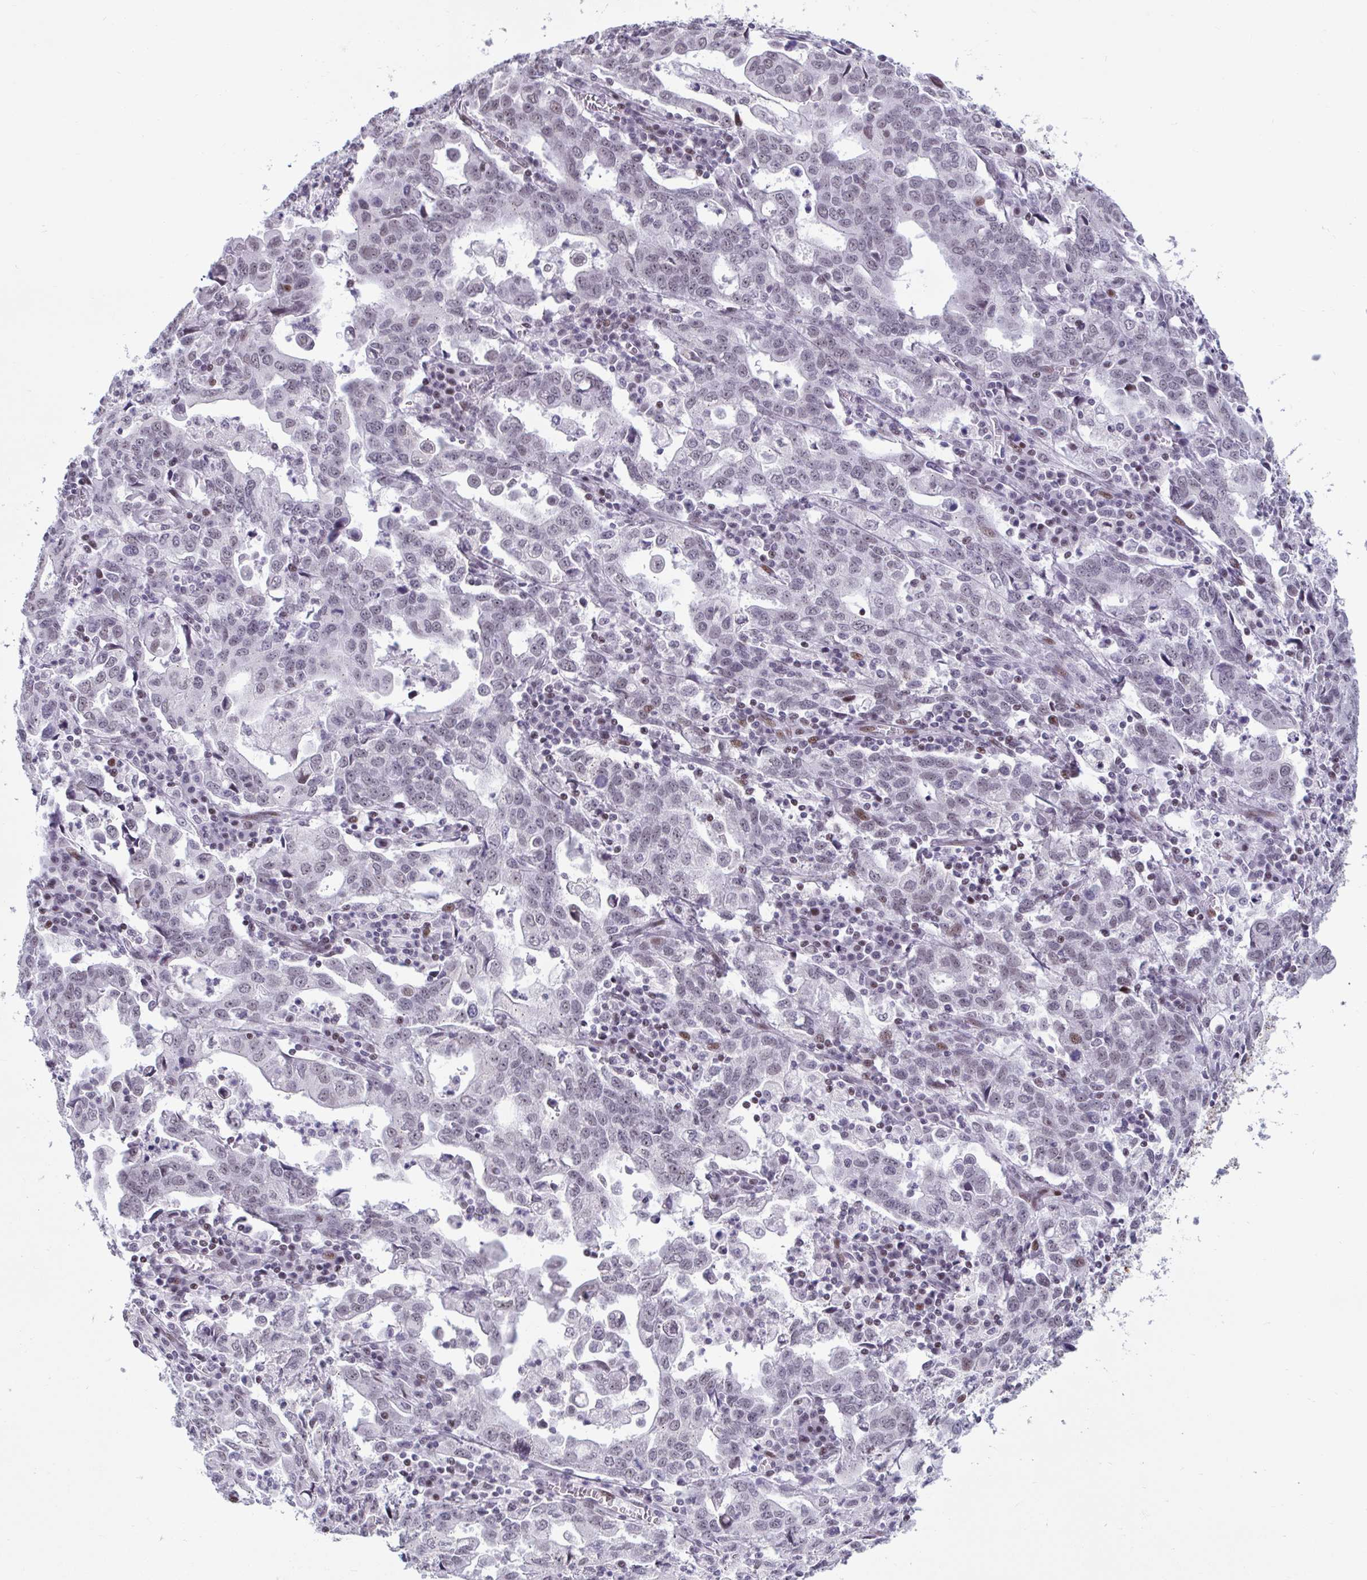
{"staining": {"intensity": "moderate", "quantity": "<25%", "location": "nuclear"}, "tissue": "stomach cancer", "cell_type": "Tumor cells", "image_type": "cancer", "snomed": [{"axis": "morphology", "description": "Adenocarcinoma, NOS"}, {"axis": "topography", "description": "Stomach, upper"}], "caption": "A low amount of moderate nuclear expression is present in approximately <25% of tumor cells in stomach adenocarcinoma tissue.", "gene": "HSD17B6", "patient": {"sex": "male", "age": 85}}